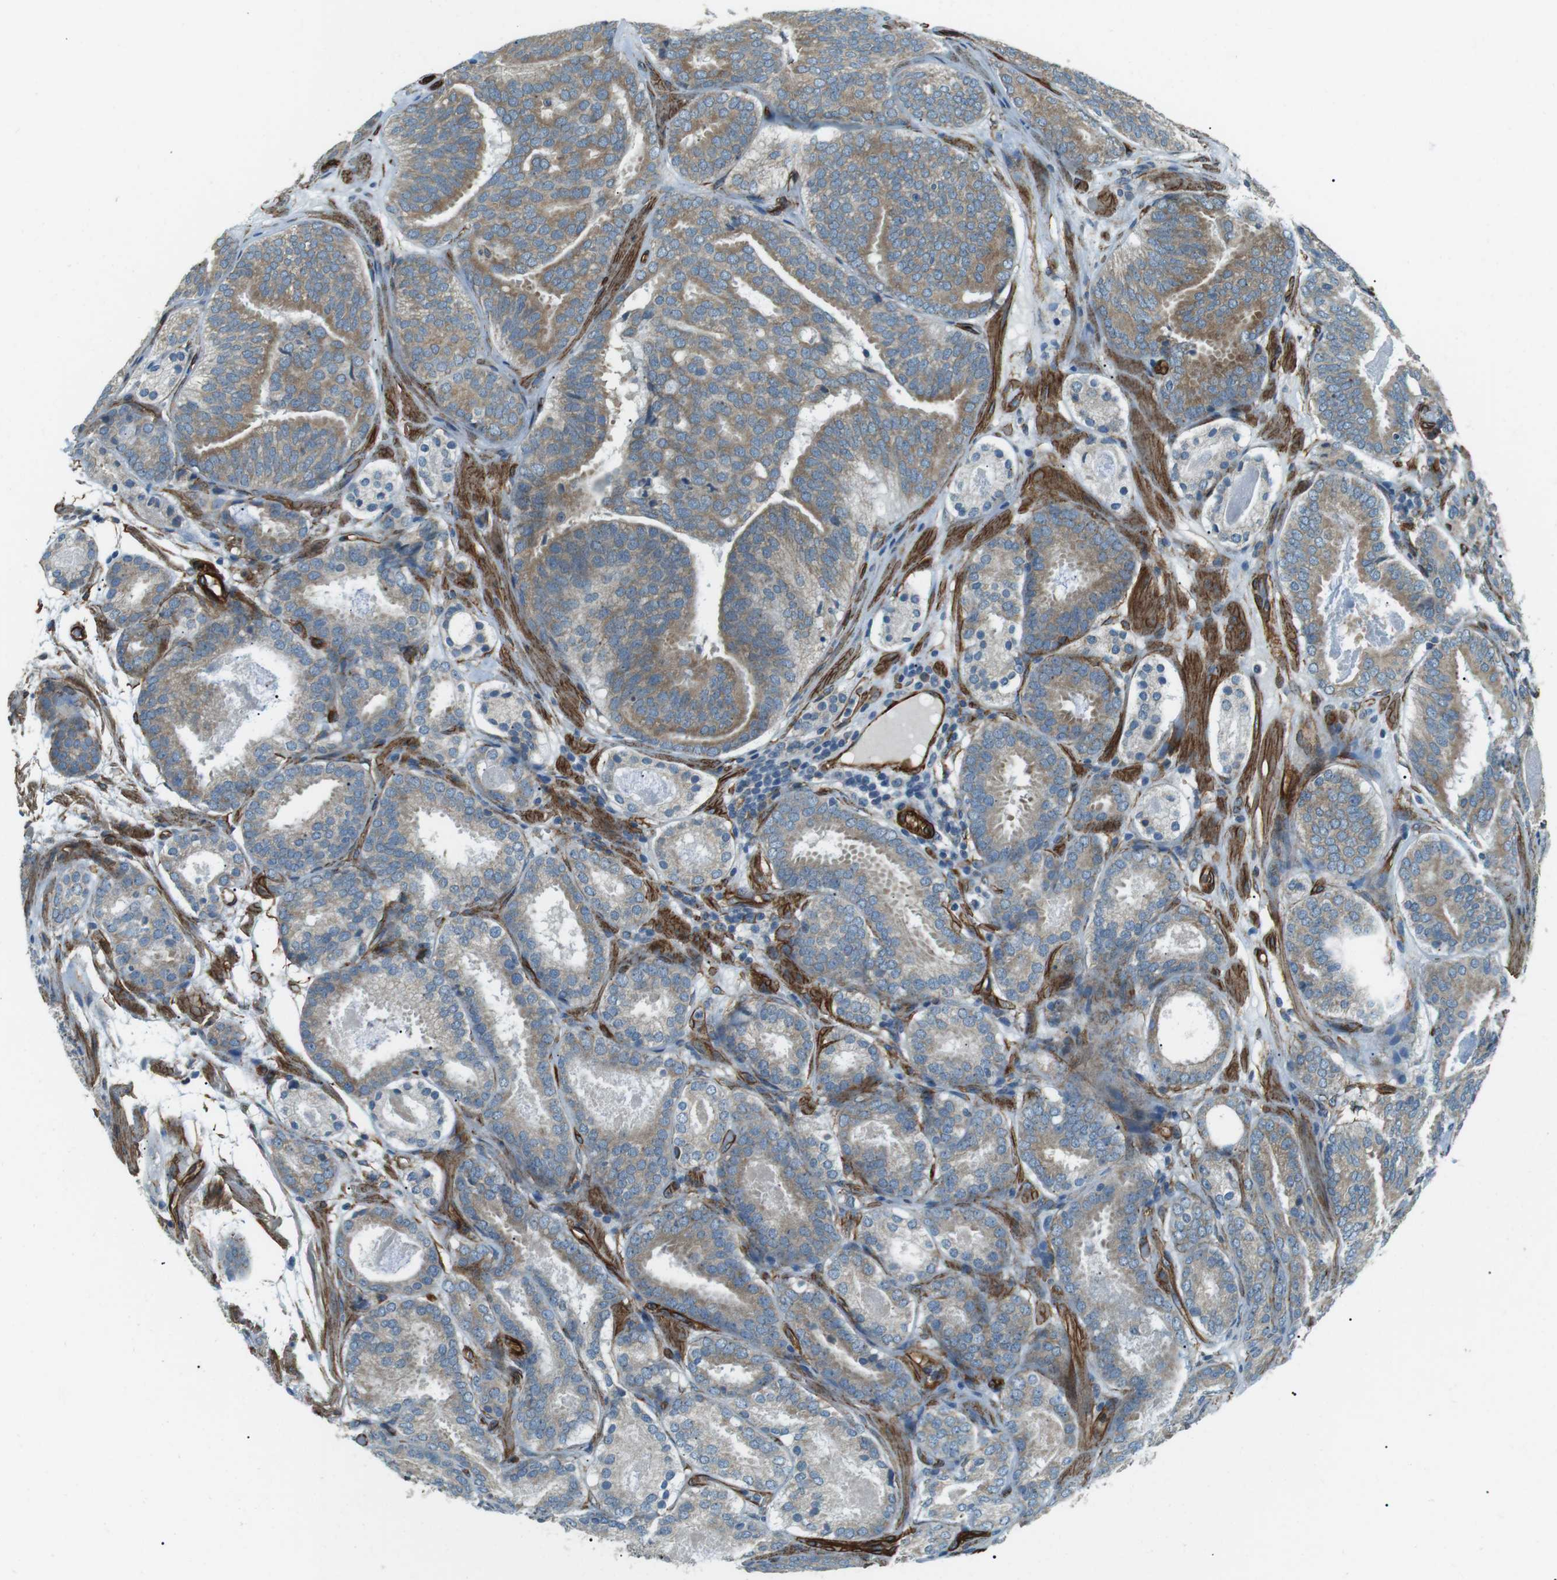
{"staining": {"intensity": "moderate", "quantity": "25%-75%", "location": "cytoplasmic/membranous"}, "tissue": "prostate cancer", "cell_type": "Tumor cells", "image_type": "cancer", "snomed": [{"axis": "morphology", "description": "Adenocarcinoma, Low grade"}, {"axis": "topography", "description": "Prostate"}], "caption": "This is an image of immunohistochemistry staining of prostate low-grade adenocarcinoma, which shows moderate expression in the cytoplasmic/membranous of tumor cells.", "gene": "ODR4", "patient": {"sex": "male", "age": 69}}